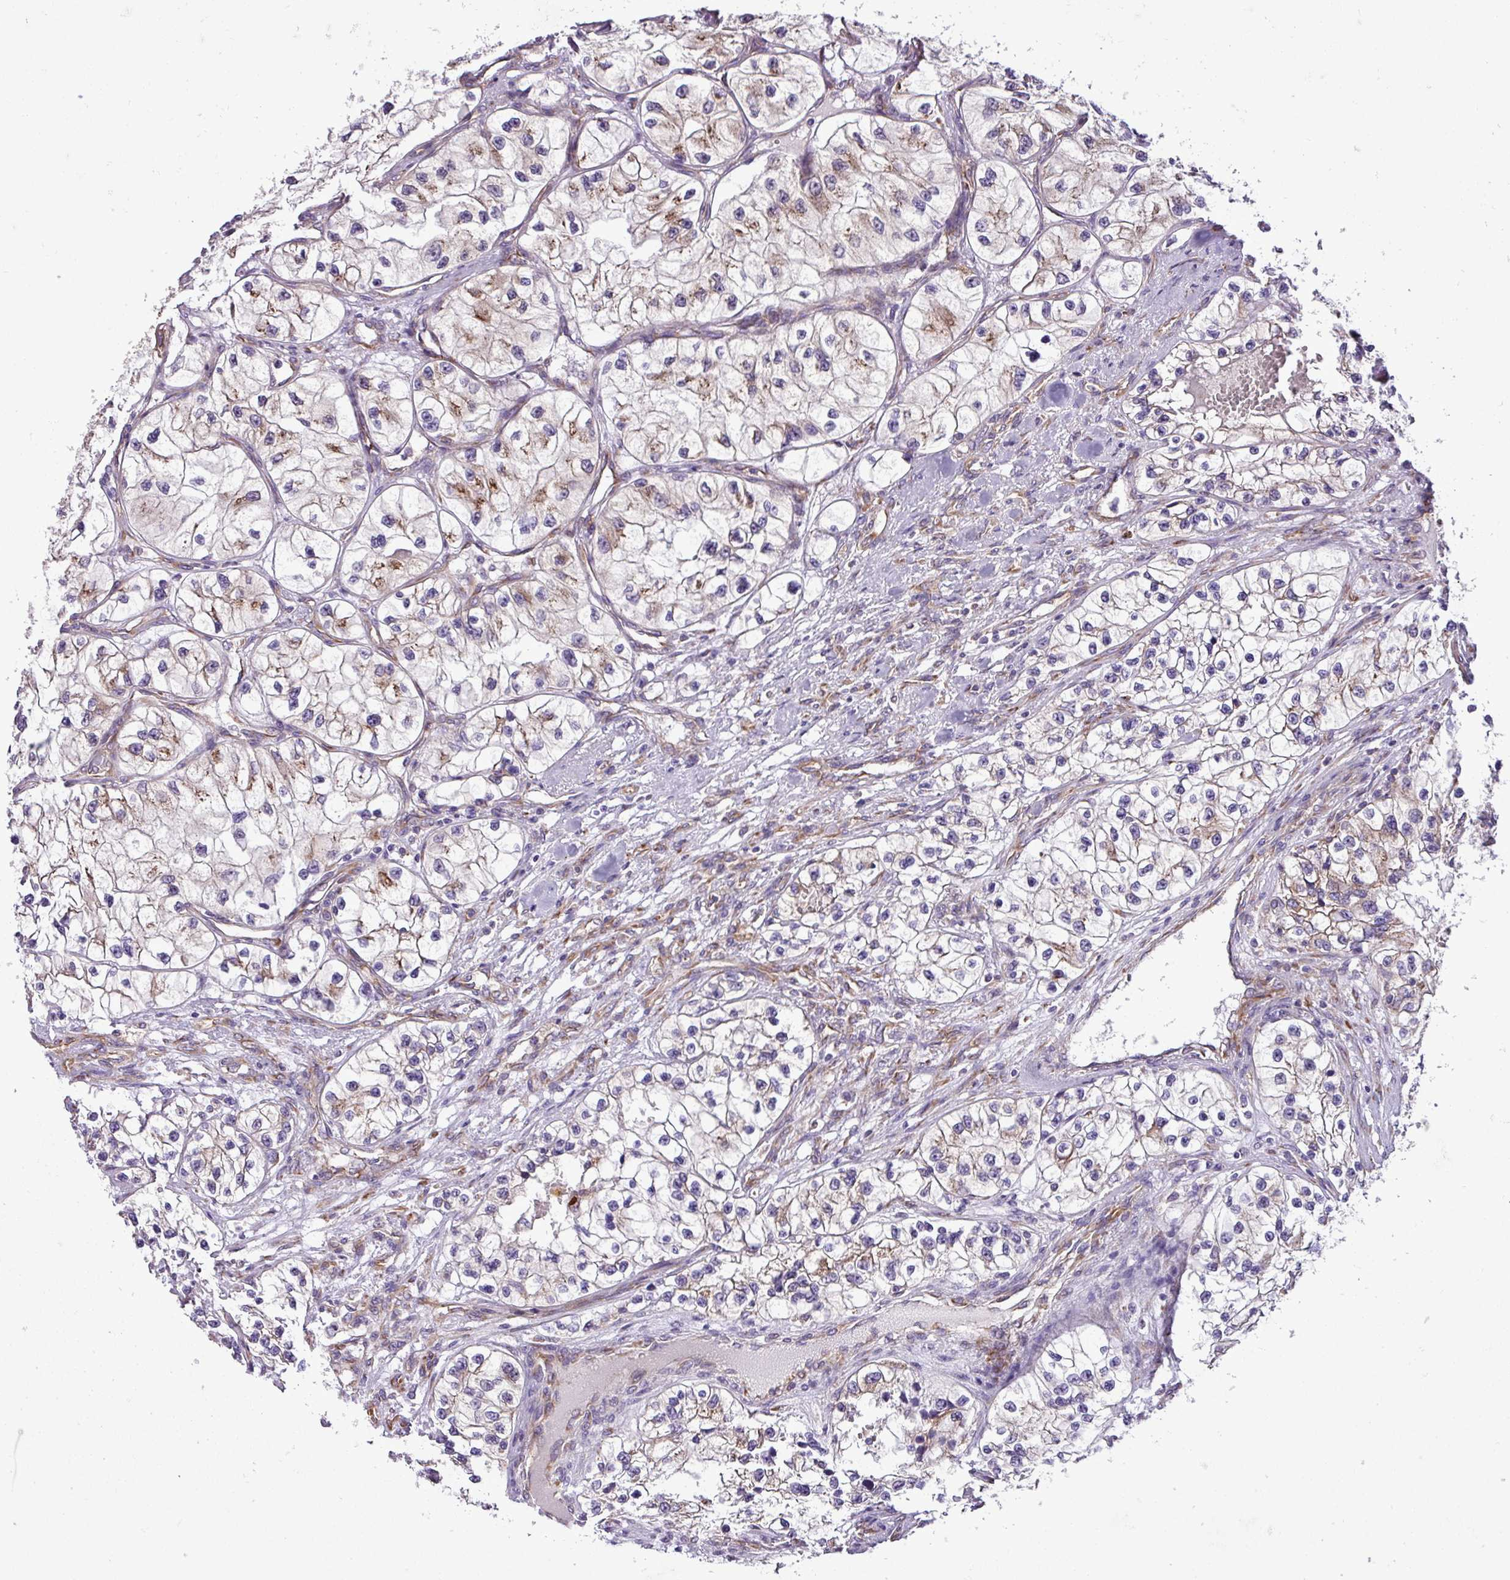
{"staining": {"intensity": "negative", "quantity": "none", "location": "none"}, "tissue": "renal cancer", "cell_type": "Tumor cells", "image_type": "cancer", "snomed": [{"axis": "morphology", "description": "Adenocarcinoma, NOS"}, {"axis": "topography", "description": "Kidney"}], "caption": "This is an immunohistochemistry (IHC) micrograph of renal cancer. There is no positivity in tumor cells.", "gene": "RPL13", "patient": {"sex": "female", "age": 57}}